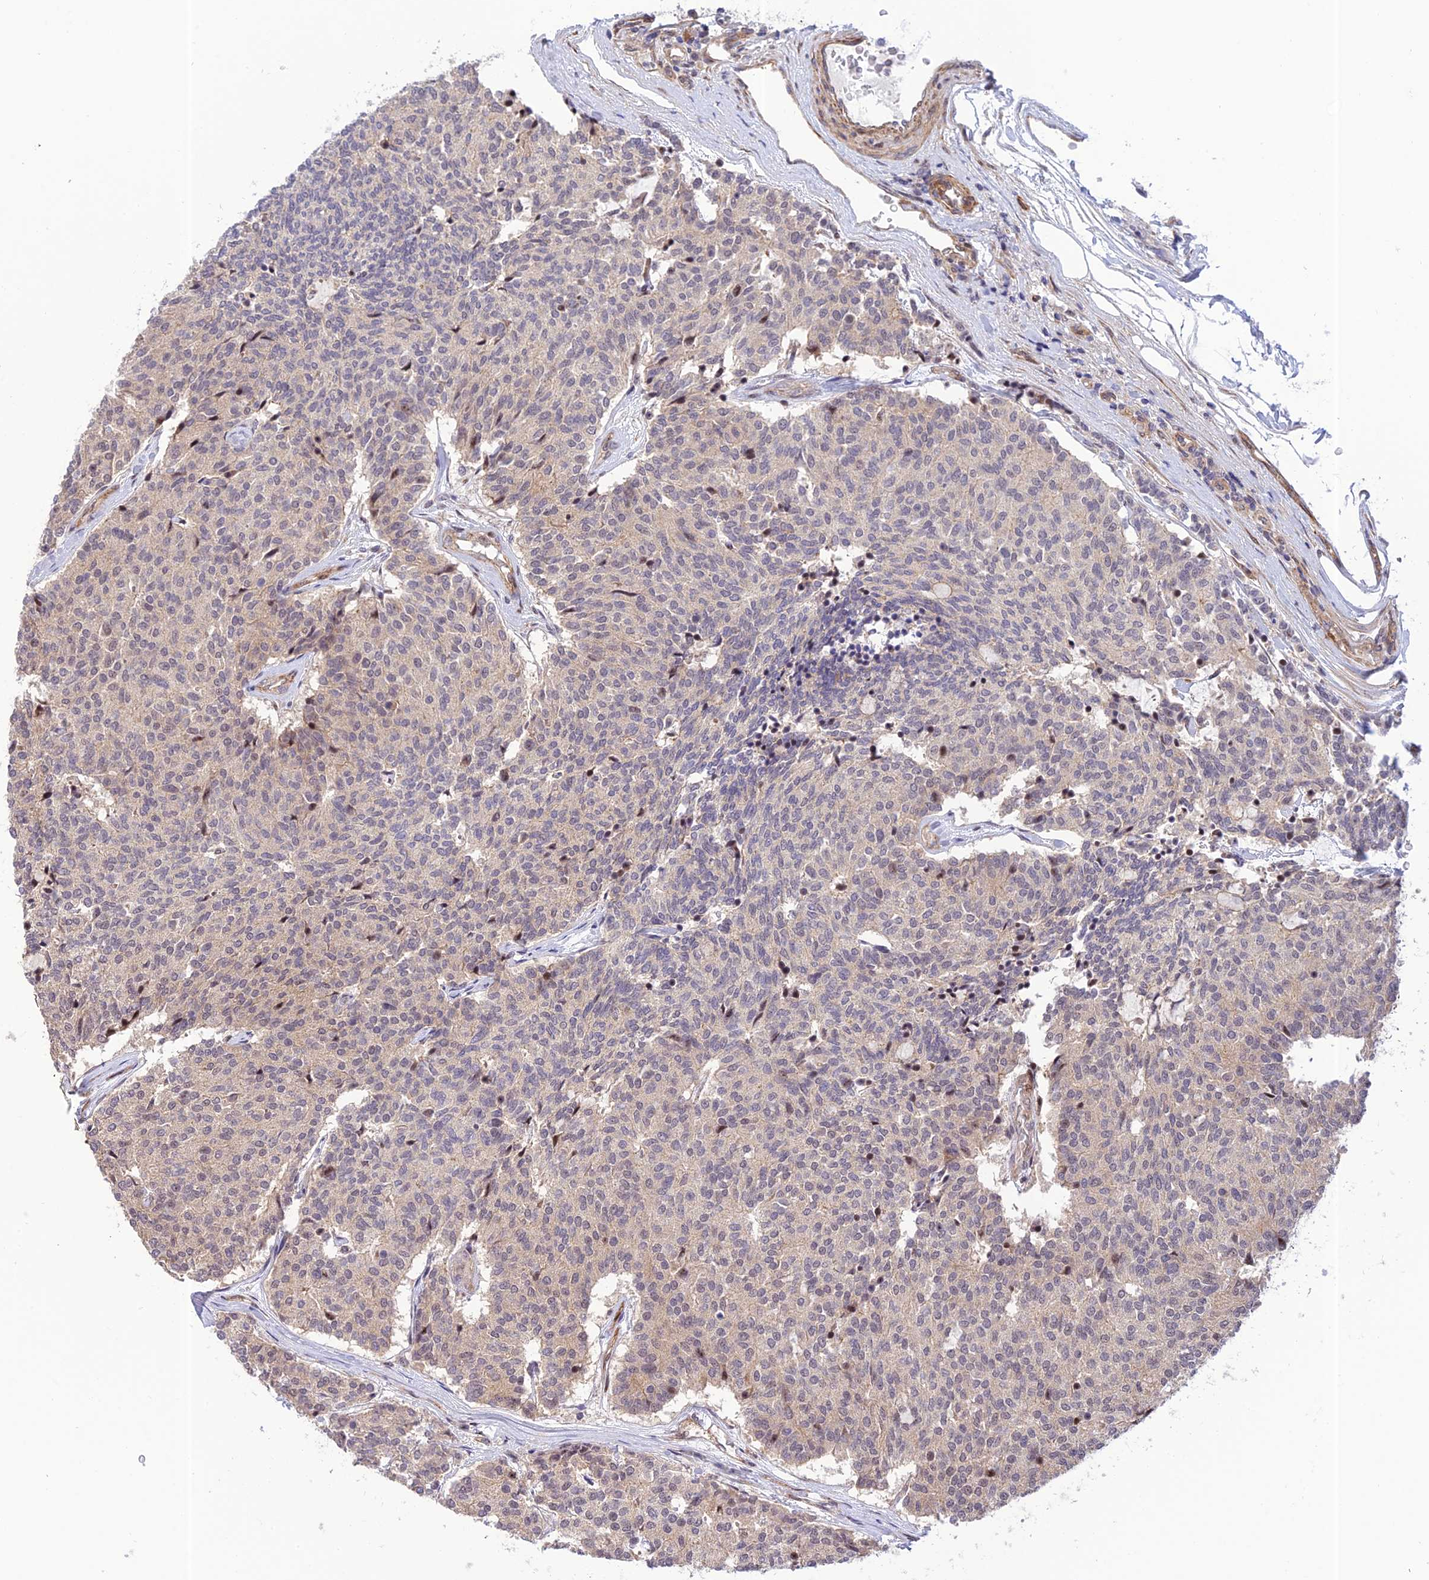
{"staining": {"intensity": "negative", "quantity": "none", "location": "none"}, "tissue": "carcinoid", "cell_type": "Tumor cells", "image_type": "cancer", "snomed": [{"axis": "morphology", "description": "Carcinoid, malignant, NOS"}, {"axis": "topography", "description": "Pancreas"}], "caption": "Human carcinoid stained for a protein using immunohistochemistry demonstrates no expression in tumor cells.", "gene": "ZNF584", "patient": {"sex": "female", "age": 54}}